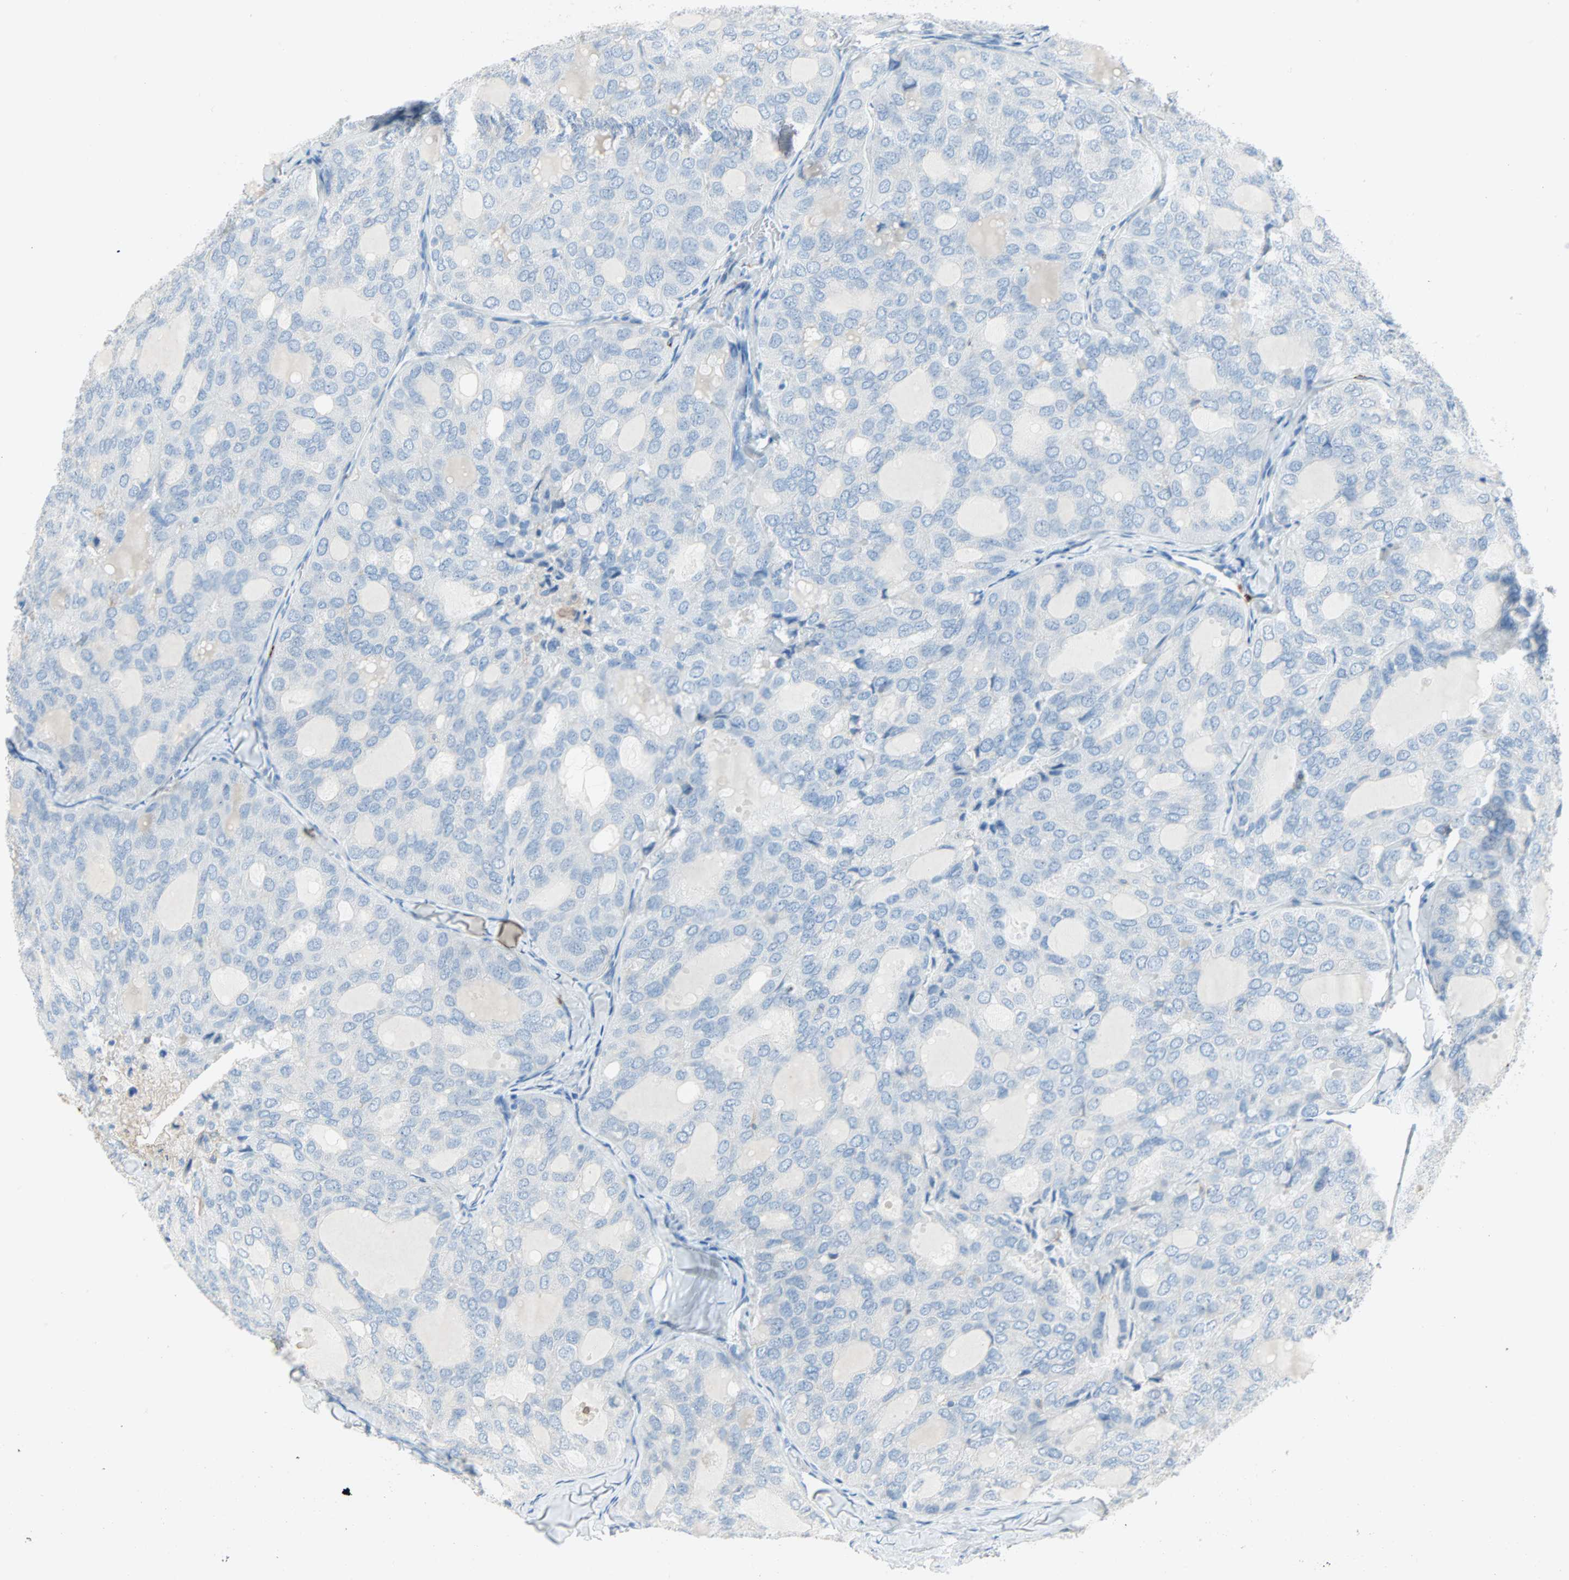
{"staining": {"intensity": "negative", "quantity": "none", "location": "none"}, "tissue": "thyroid cancer", "cell_type": "Tumor cells", "image_type": "cancer", "snomed": [{"axis": "morphology", "description": "Follicular adenoma carcinoma, NOS"}, {"axis": "topography", "description": "Thyroid gland"}], "caption": "Tumor cells are negative for brown protein staining in thyroid follicular adenoma carcinoma.", "gene": "CLEC4A", "patient": {"sex": "male", "age": 75}}